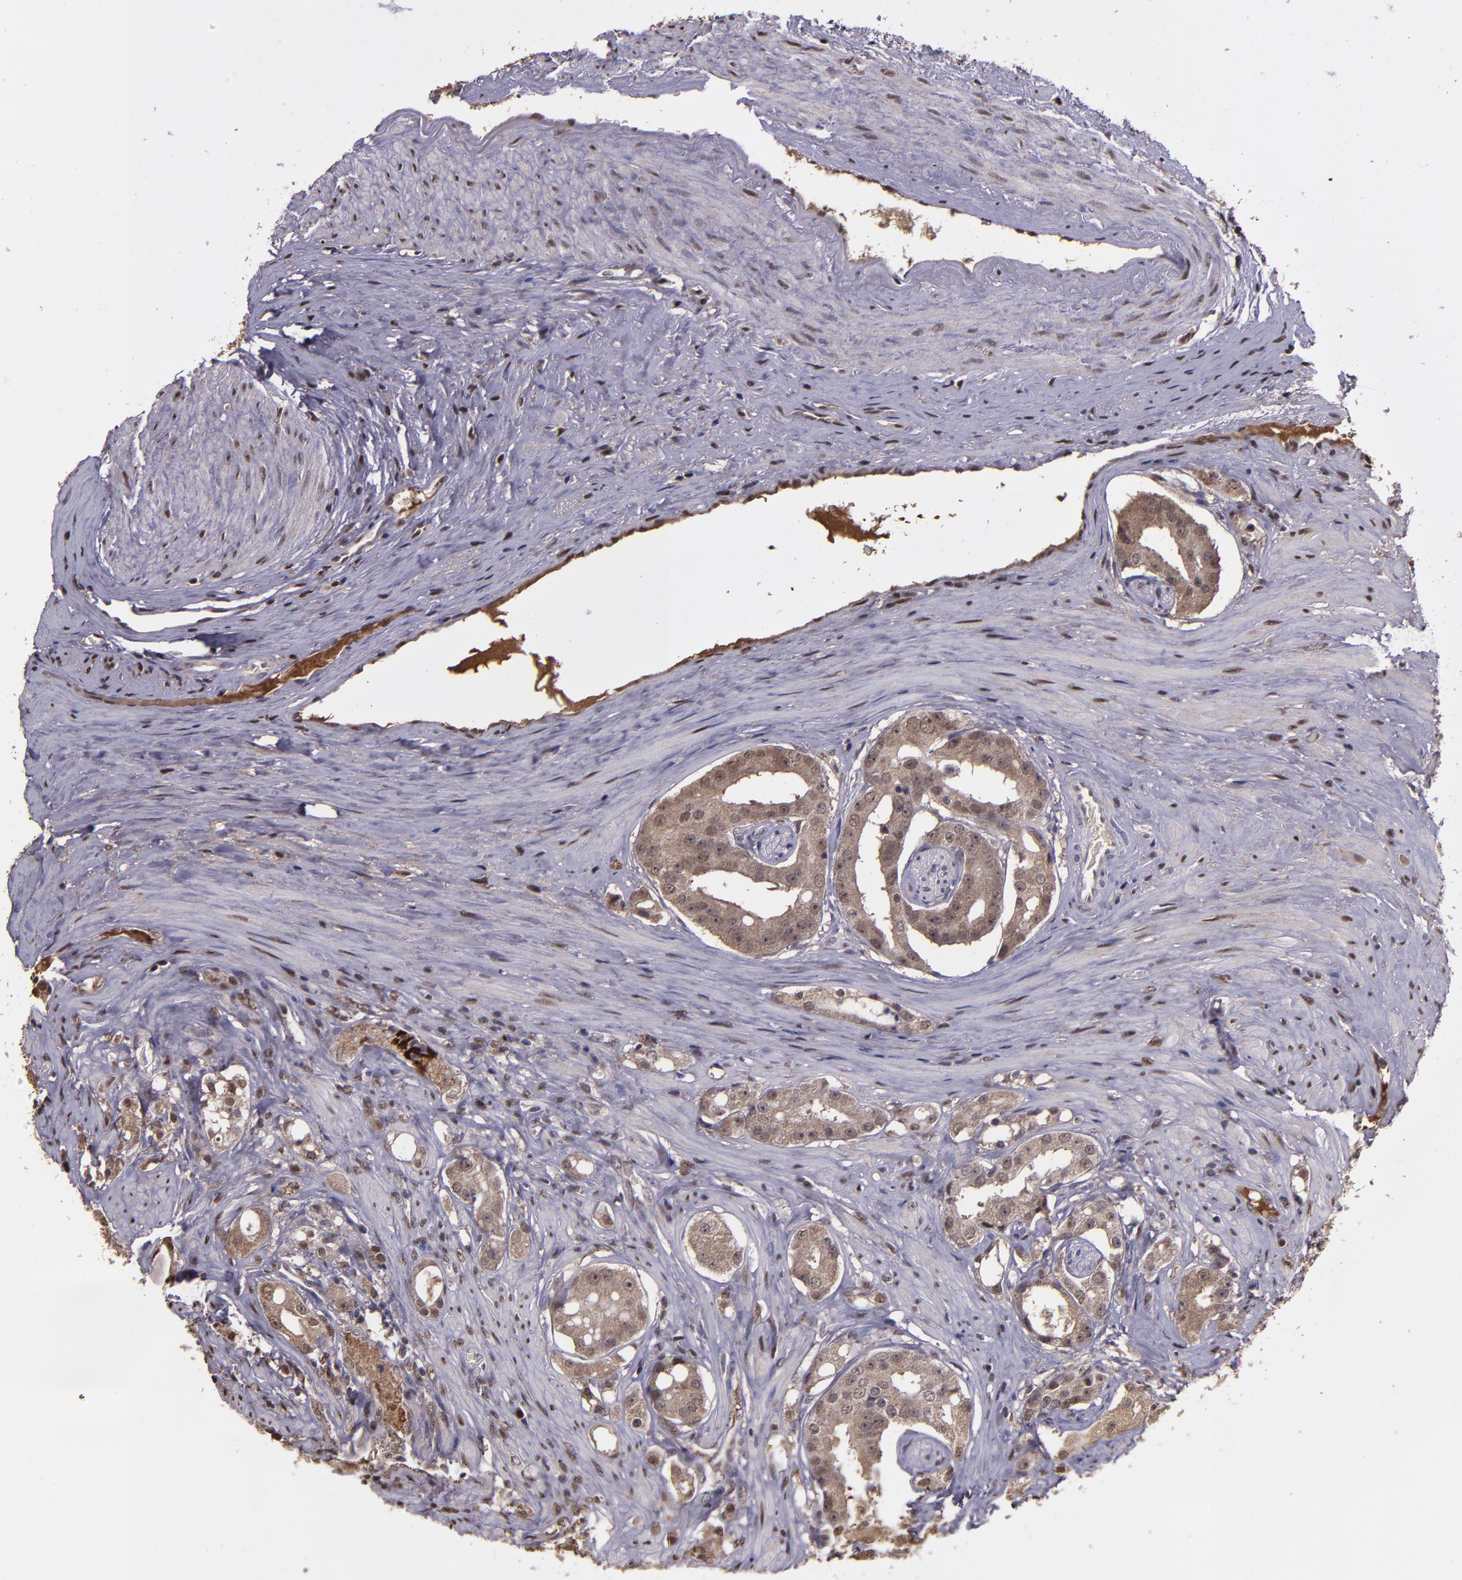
{"staining": {"intensity": "moderate", "quantity": ">75%", "location": "cytoplasmic/membranous"}, "tissue": "prostate cancer", "cell_type": "Tumor cells", "image_type": "cancer", "snomed": [{"axis": "morphology", "description": "Adenocarcinoma, High grade"}, {"axis": "topography", "description": "Prostate"}], "caption": "High-magnification brightfield microscopy of prostate cancer stained with DAB (brown) and counterstained with hematoxylin (blue). tumor cells exhibit moderate cytoplasmic/membranous staining is appreciated in about>75% of cells.", "gene": "SERPINF2", "patient": {"sex": "male", "age": 68}}